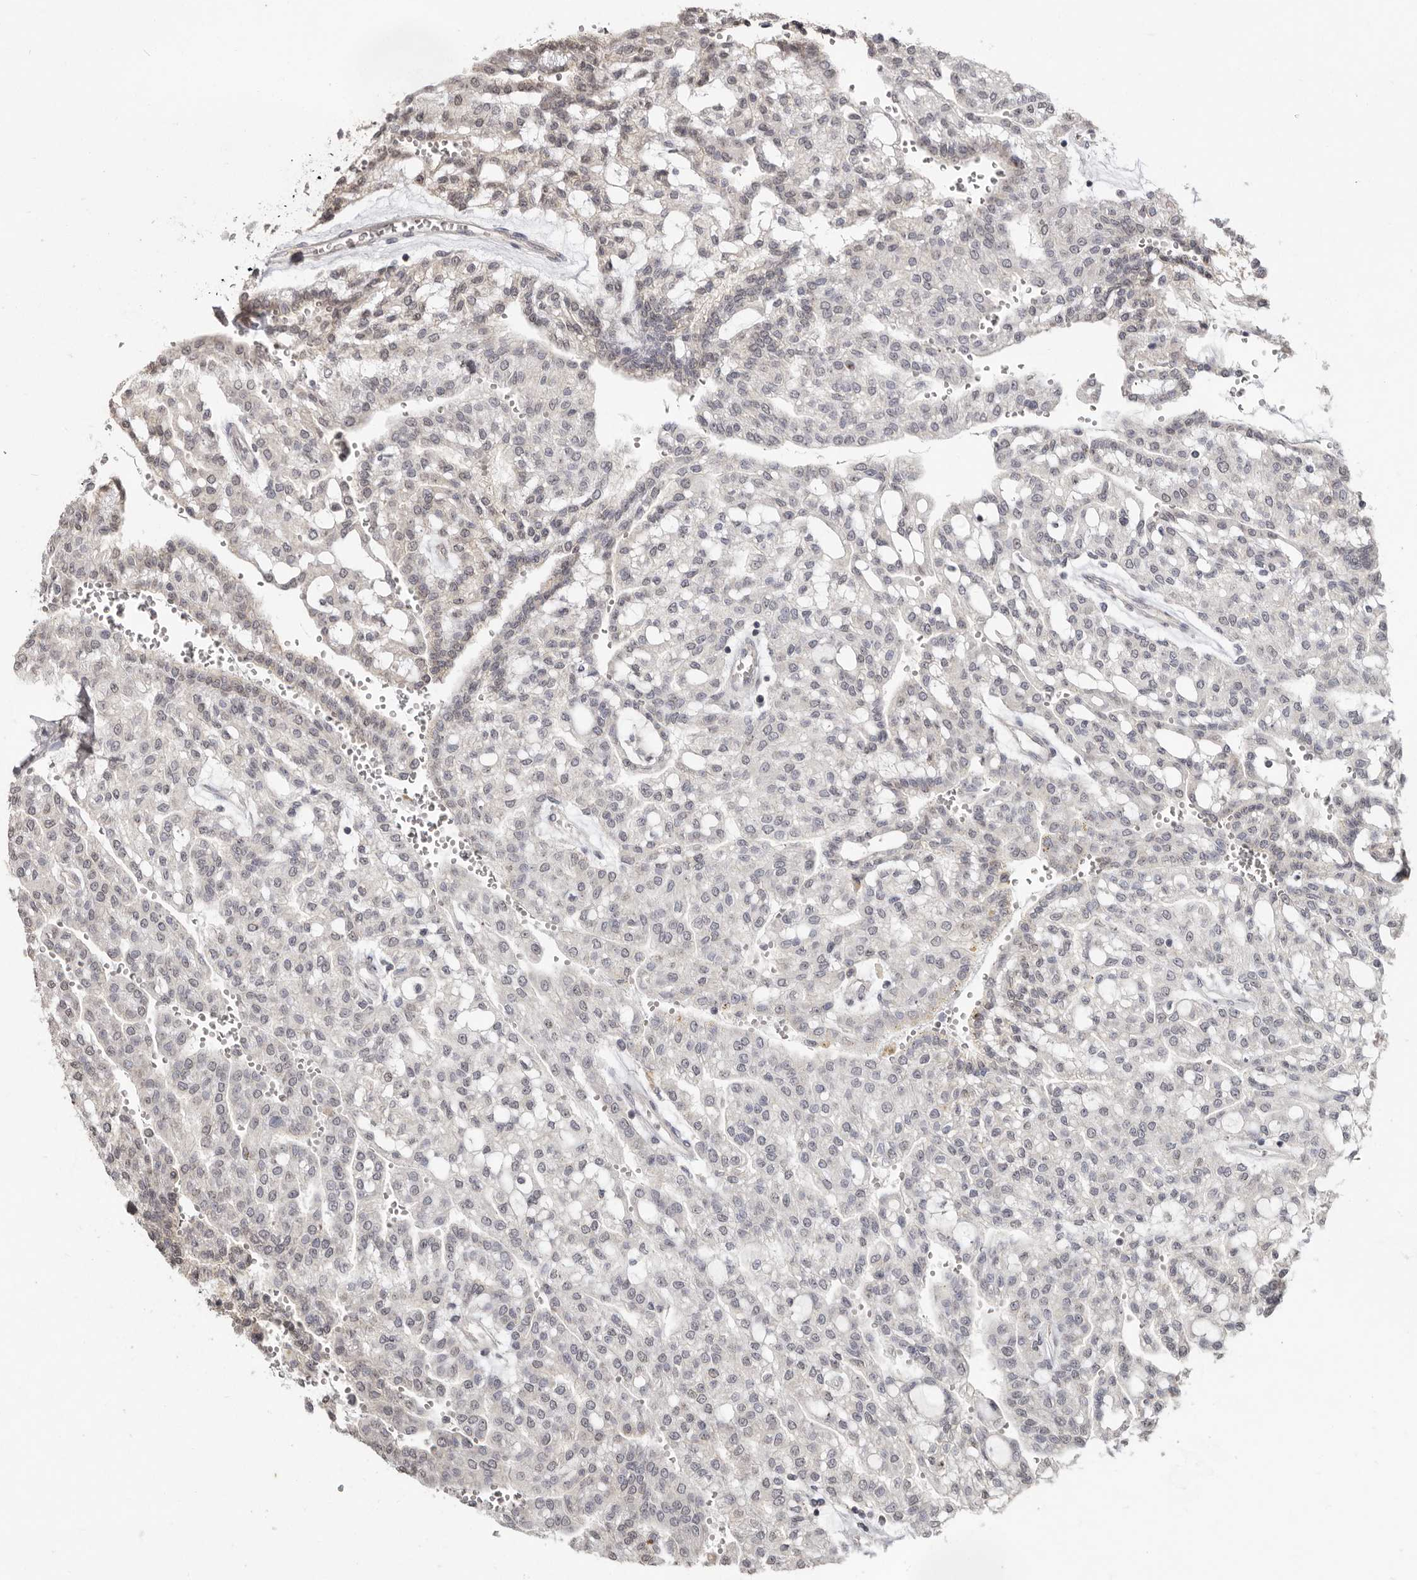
{"staining": {"intensity": "weak", "quantity": "<25%", "location": "nuclear"}, "tissue": "renal cancer", "cell_type": "Tumor cells", "image_type": "cancer", "snomed": [{"axis": "morphology", "description": "Adenocarcinoma, NOS"}, {"axis": "topography", "description": "Kidney"}], "caption": "This is a image of immunohistochemistry (IHC) staining of renal cancer (adenocarcinoma), which shows no expression in tumor cells. The staining was performed using DAB (3,3'-diaminobenzidine) to visualize the protein expression in brown, while the nuclei were stained in blue with hematoxylin (Magnification: 20x).", "gene": "LINGO2", "patient": {"sex": "male", "age": 63}}